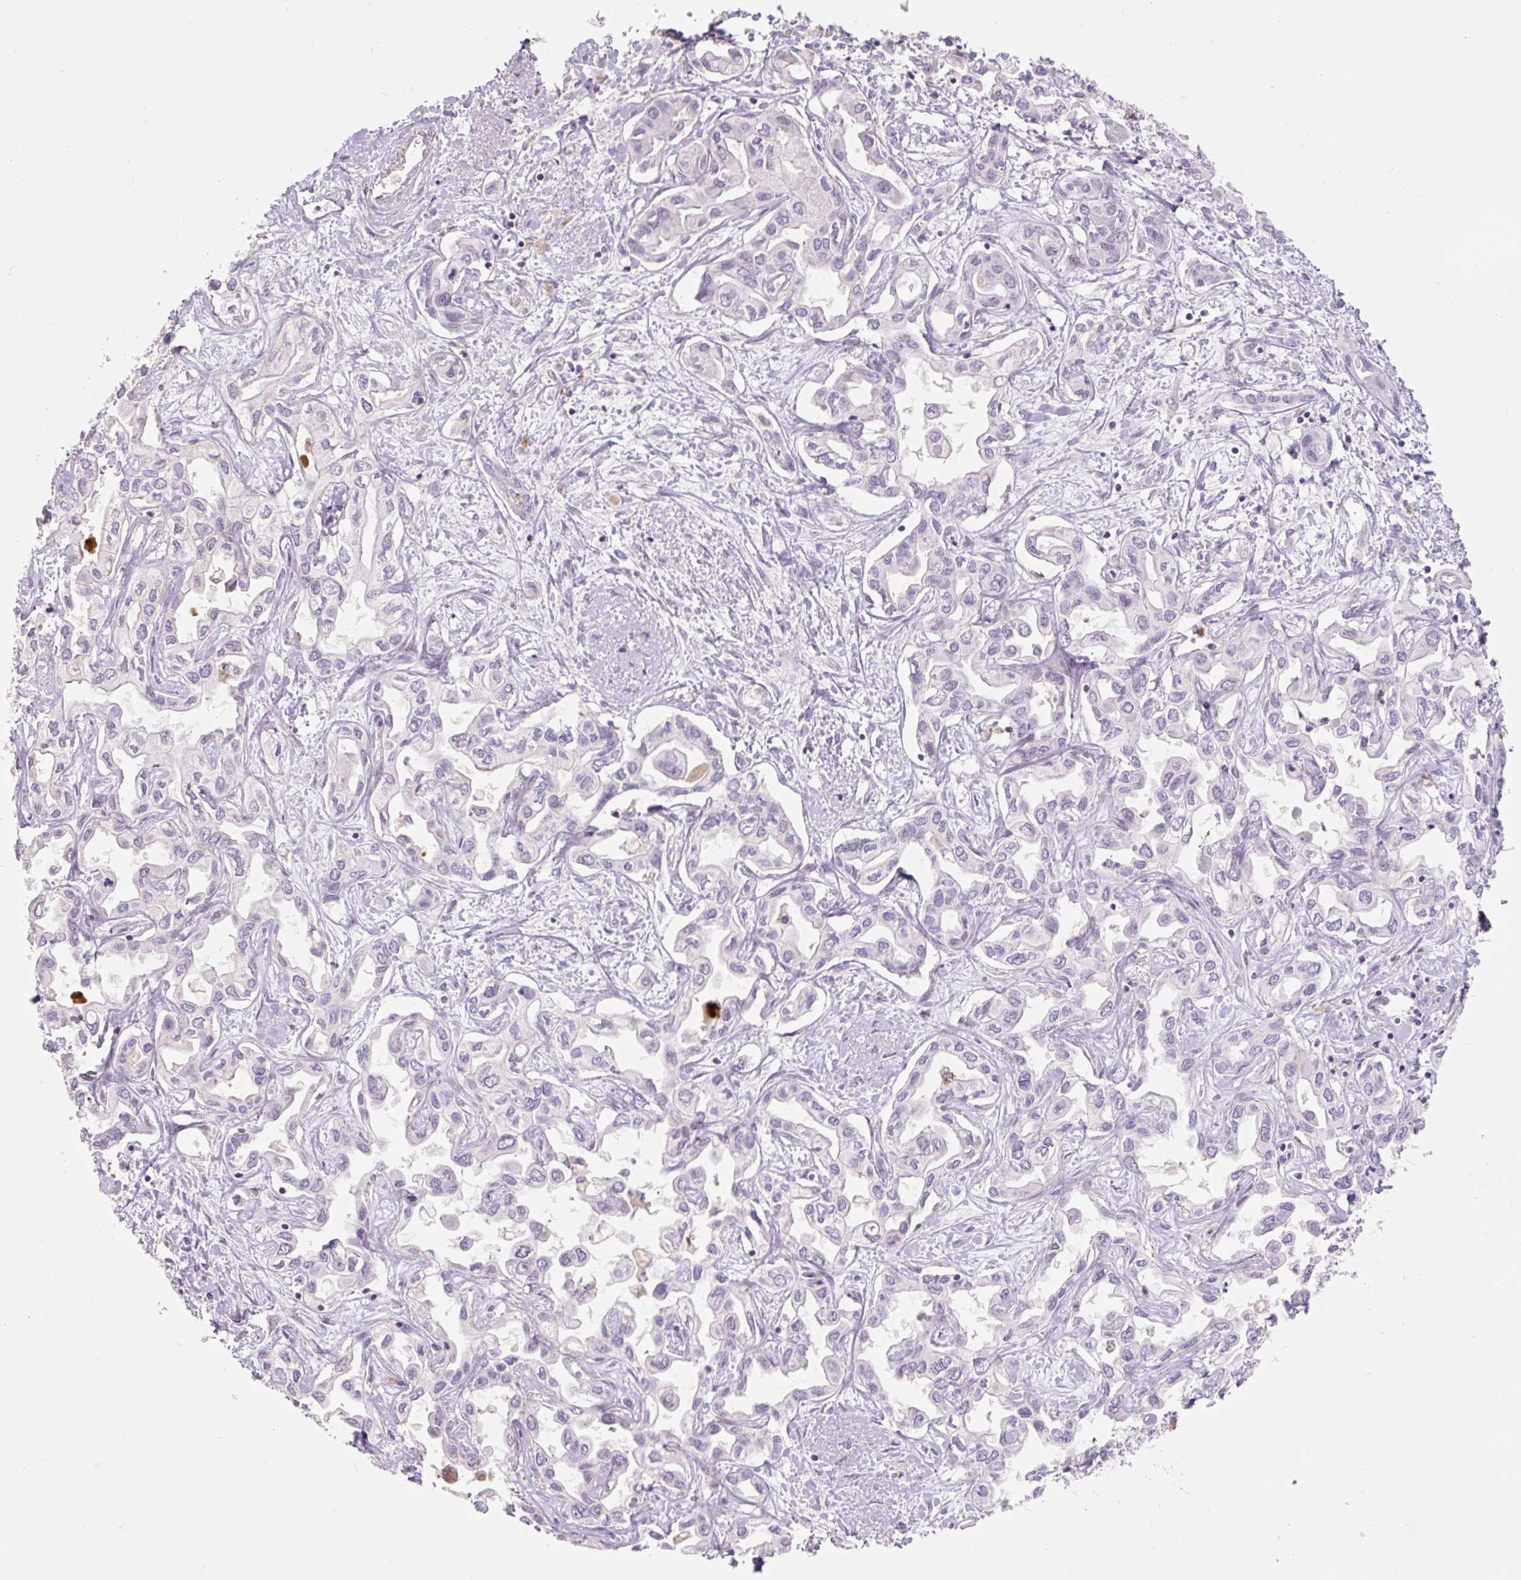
{"staining": {"intensity": "negative", "quantity": "none", "location": "none"}, "tissue": "liver cancer", "cell_type": "Tumor cells", "image_type": "cancer", "snomed": [{"axis": "morphology", "description": "Cholangiocarcinoma"}, {"axis": "topography", "description": "Liver"}], "caption": "Liver cancer (cholangiocarcinoma) stained for a protein using immunohistochemistry demonstrates no positivity tumor cells.", "gene": "ZNF552", "patient": {"sex": "female", "age": 64}}